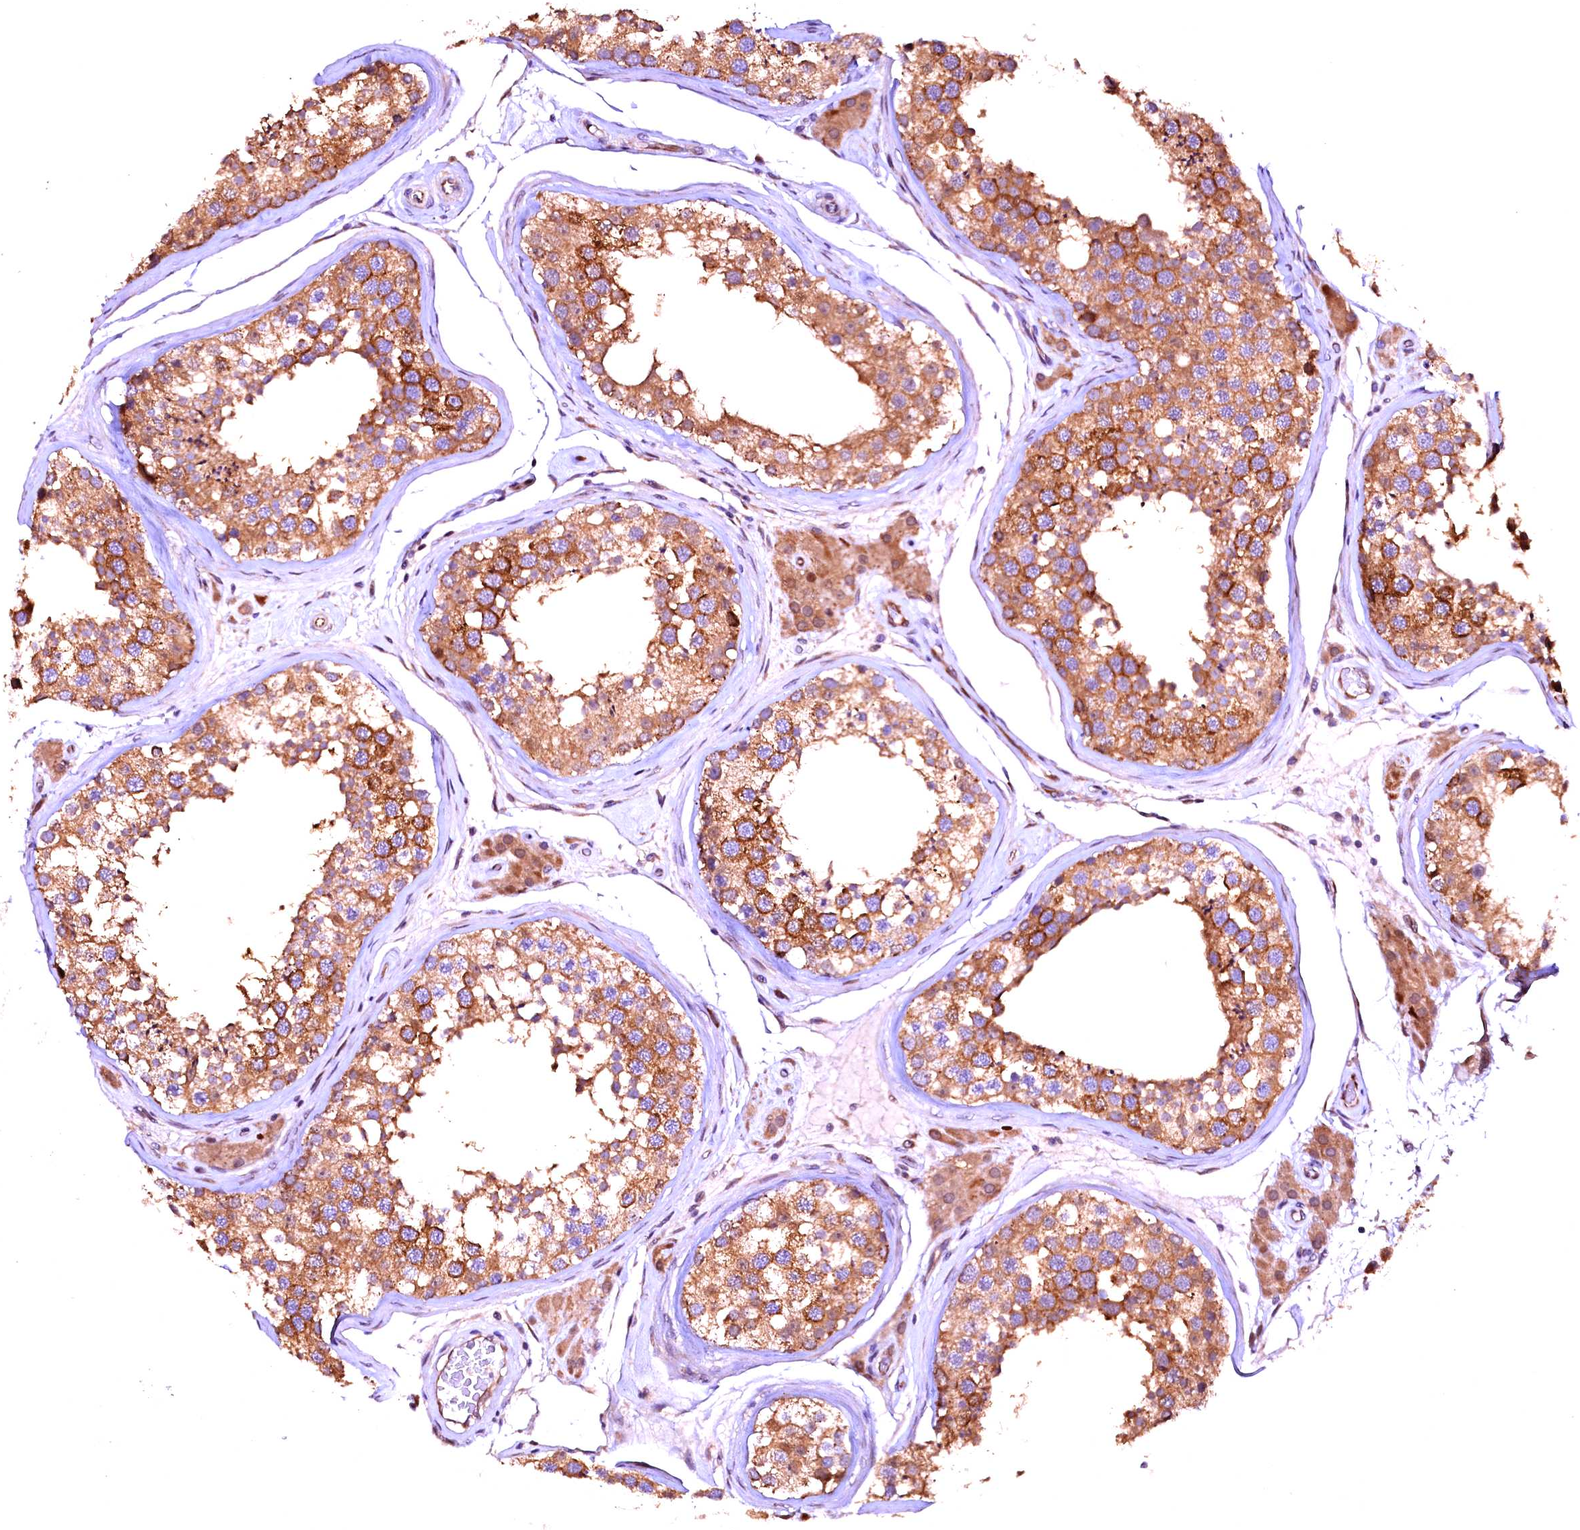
{"staining": {"intensity": "strong", "quantity": ">75%", "location": "cytoplasmic/membranous"}, "tissue": "testis", "cell_type": "Cells in seminiferous ducts", "image_type": "normal", "snomed": [{"axis": "morphology", "description": "Normal tissue, NOS"}, {"axis": "topography", "description": "Testis"}], "caption": "A brown stain highlights strong cytoplasmic/membranous positivity of a protein in cells in seminiferous ducts of normal human testis. (DAB (3,3'-diaminobenzidine) = brown stain, brightfield microscopy at high magnification).", "gene": "RPUSD2", "patient": {"sex": "male", "age": 46}}